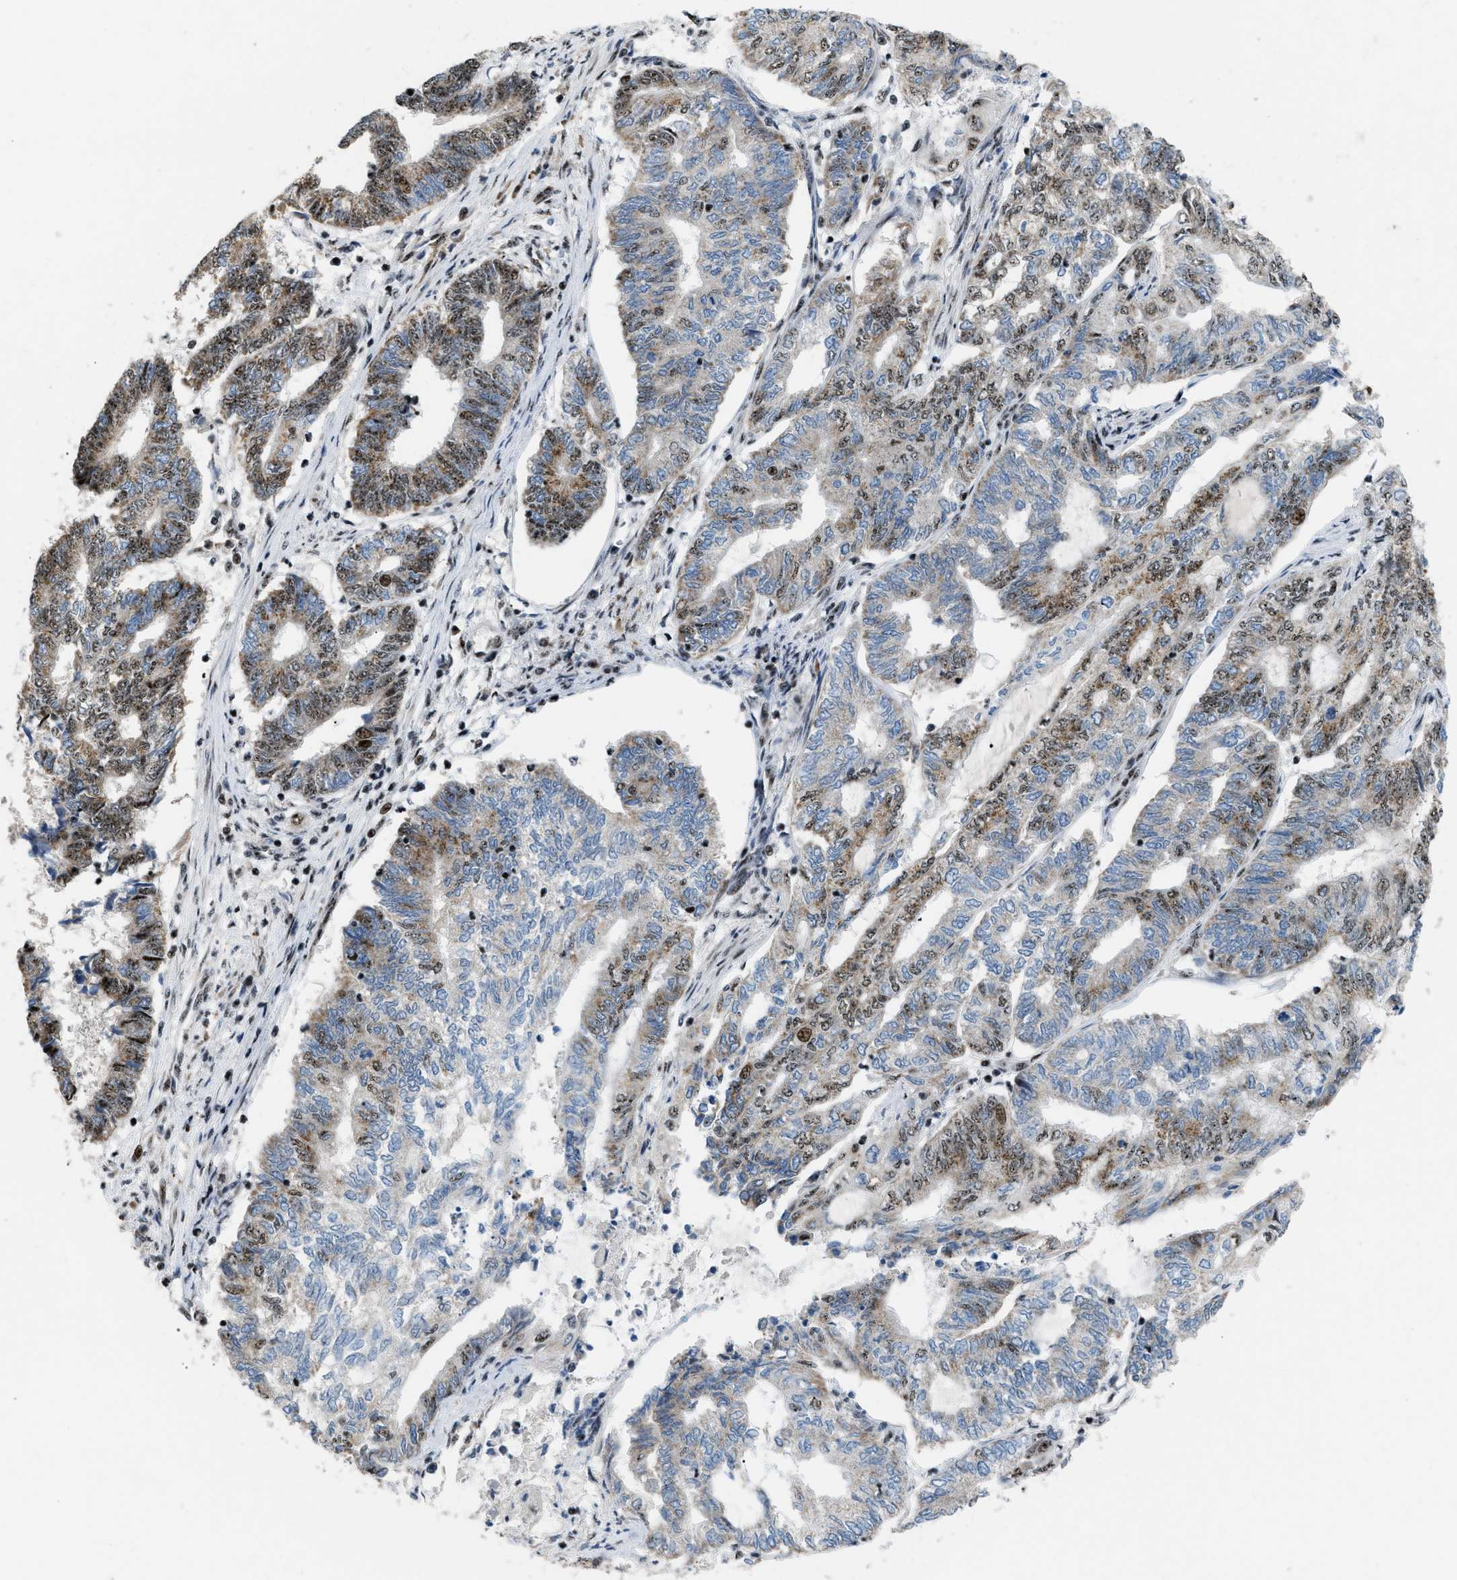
{"staining": {"intensity": "moderate", "quantity": "25%-75%", "location": "nuclear"}, "tissue": "endometrial cancer", "cell_type": "Tumor cells", "image_type": "cancer", "snomed": [{"axis": "morphology", "description": "Adenocarcinoma, NOS"}, {"axis": "topography", "description": "Uterus"}, {"axis": "topography", "description": "Endometrium"}], "caption": "Tumor cells demonstrate medium levels of moderate nuclear expression in approximately 25%-75% of cells in endometrial cancer. The staining is performed using DAB (3,3'-diaminobenzidine) brown chromogen to label protein expression. The nuclei are counter-stained blue using hematoxylin.", "gene": "CDR2", "patient": {"sex": "female", "age": 70}}